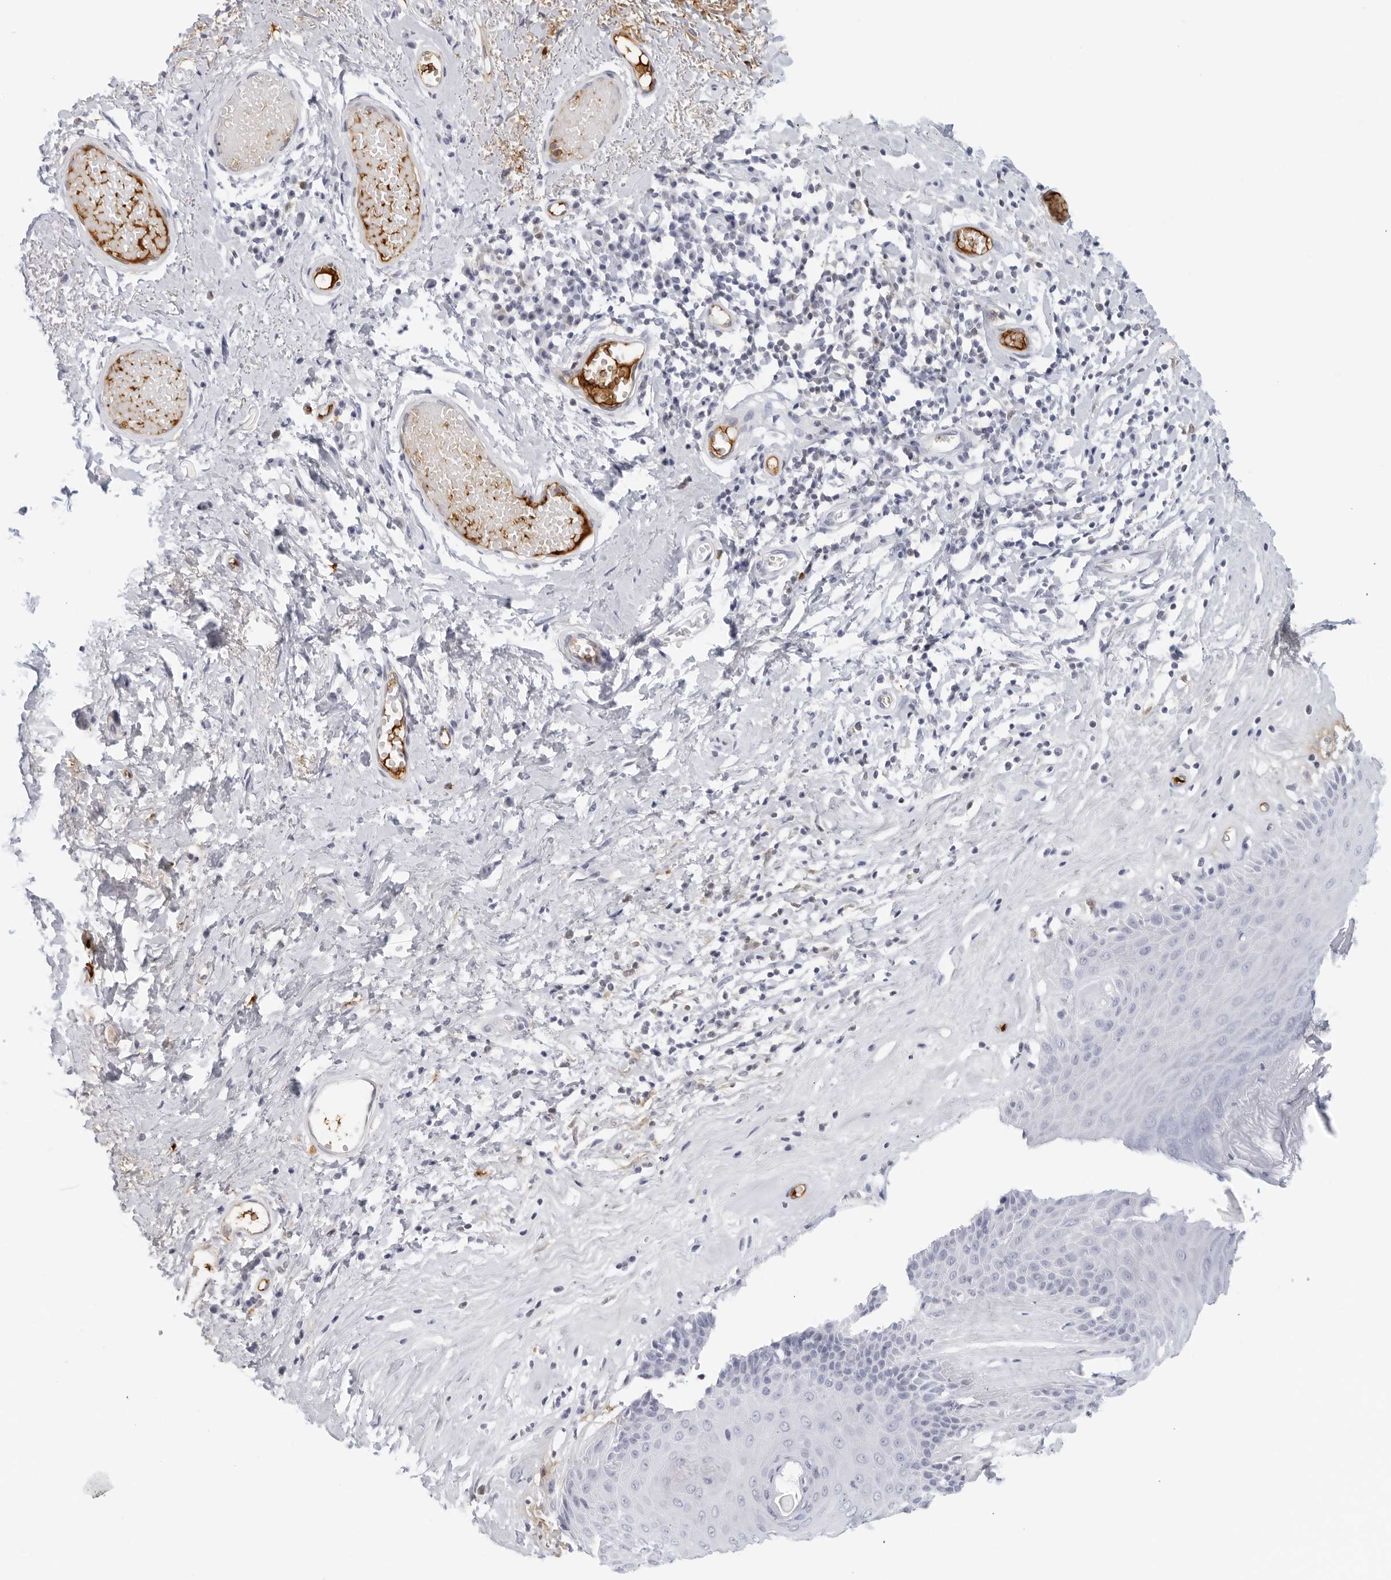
{"staining": {"intensity": "moderate", "quantity": "<25%", "location": "cytoplasmic/membranous"}, "tissue": "skin", "cell_type": "Epidermal cells", "image_type": "normal", "snomed": [{"axis": "morphology", "description": "Normal tissue, NOS"}, {"axis": "morphology", "description": "Inflammation, NOS"}, {"axis": "topography", "description": "Vulva"}], "caption": "DAB immunohistochemical staining of normal skin displays moderate cytoplasmic/membranous protein positivity in approximately <25% of epidermal cells.", "gene": "FGG", "patient": {"sex": "female", "age": 84}}